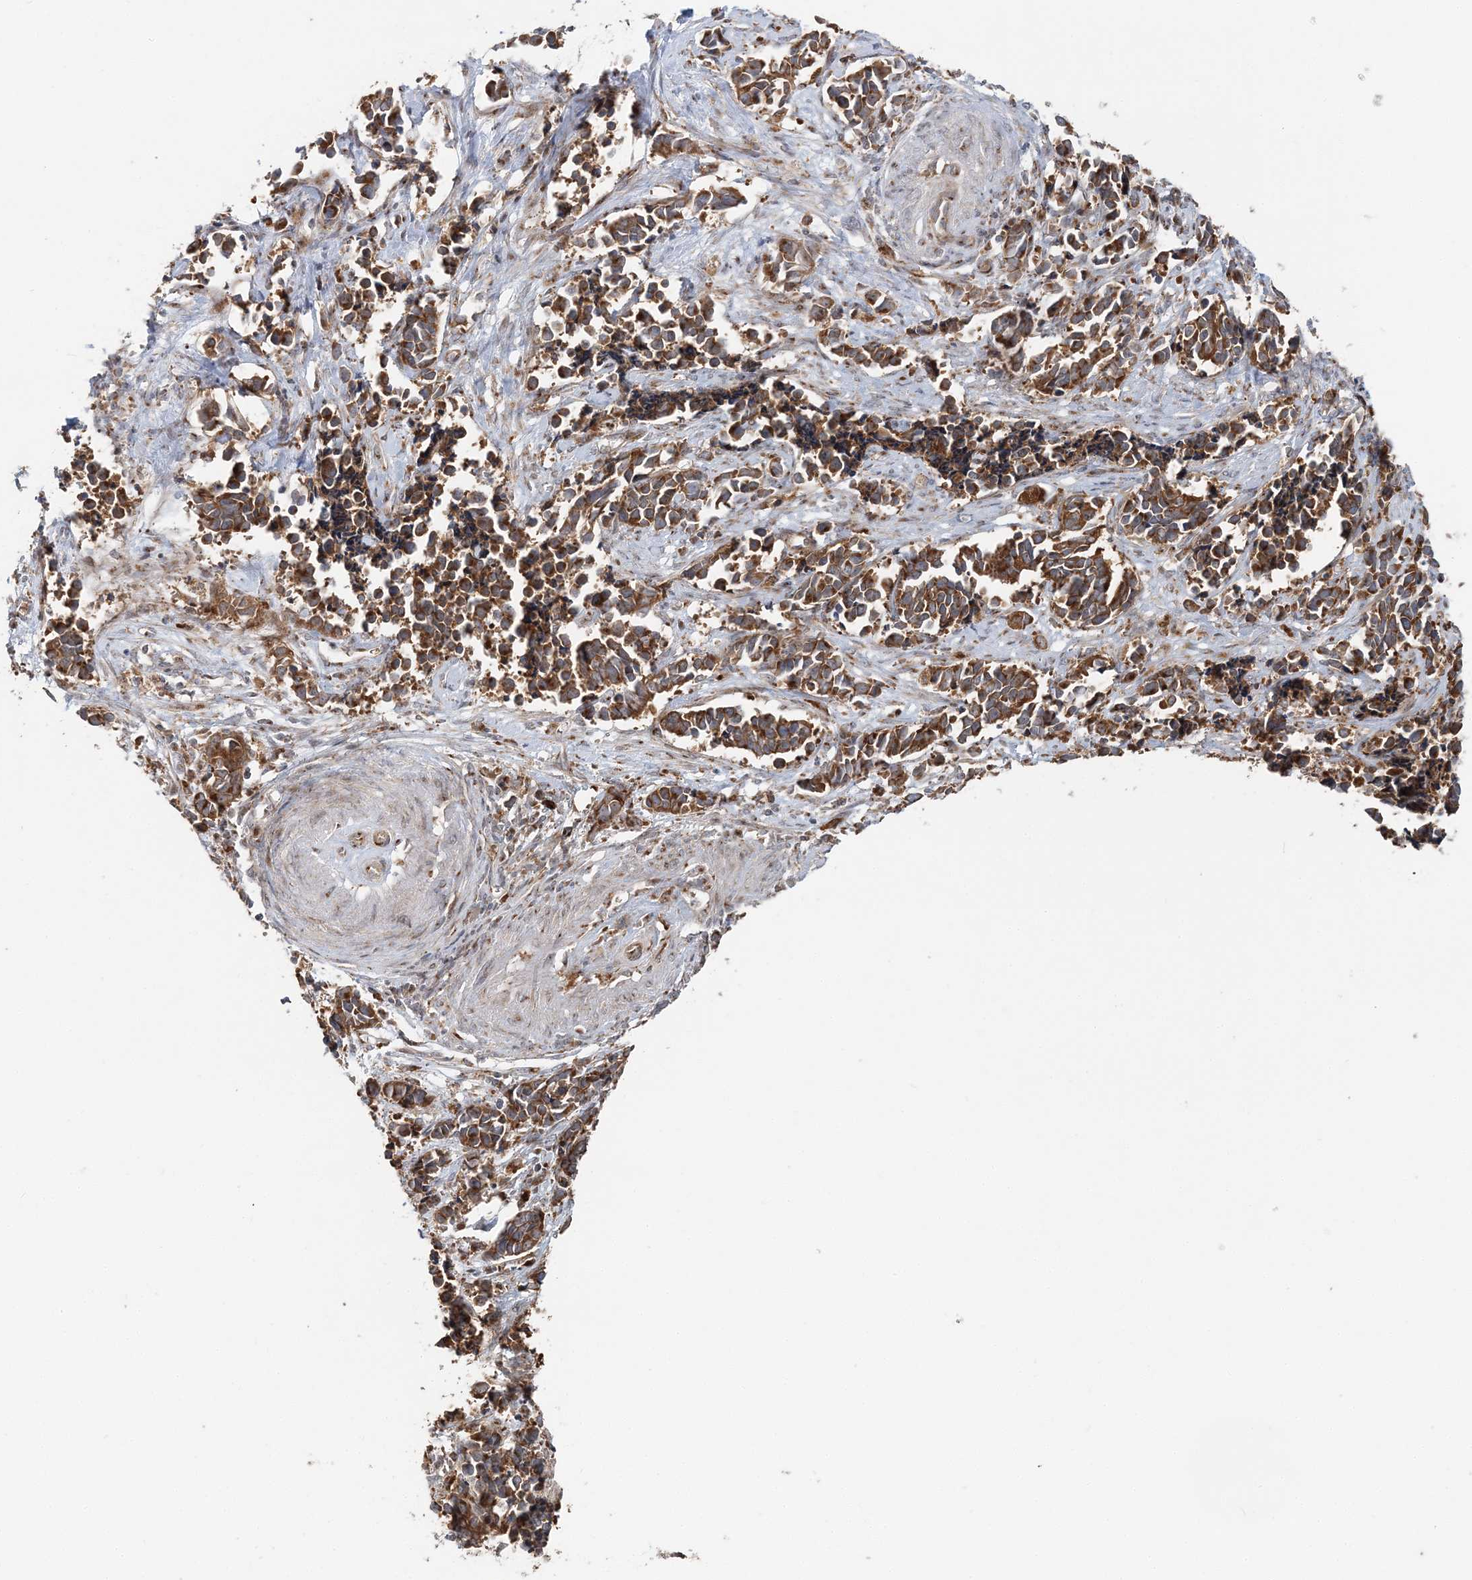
{"staining": {"intensity": "moderate", "quantity": ">75%", "location": "cytoplasmic/membranous"}, "tissue": "cervical cancer", "cell_type": "Tumor cells", "image_type": "cancer", "snomed": [{"axis": "morphology", "description": "Normal tissue, NOS"}, {"axis": "morphology", "description": "Squamous cell carcinoma, NOS"}, {"axis": "topography", "description": "Cervix"}], "caption": "Protein staining reveals moderate cytoplasmic/membranous positivity in about >75% of tumor cells in cervical squamous cell carcinoma.", "gene": "ABCC3", "patient": {"sex": "female", "age": 35}}